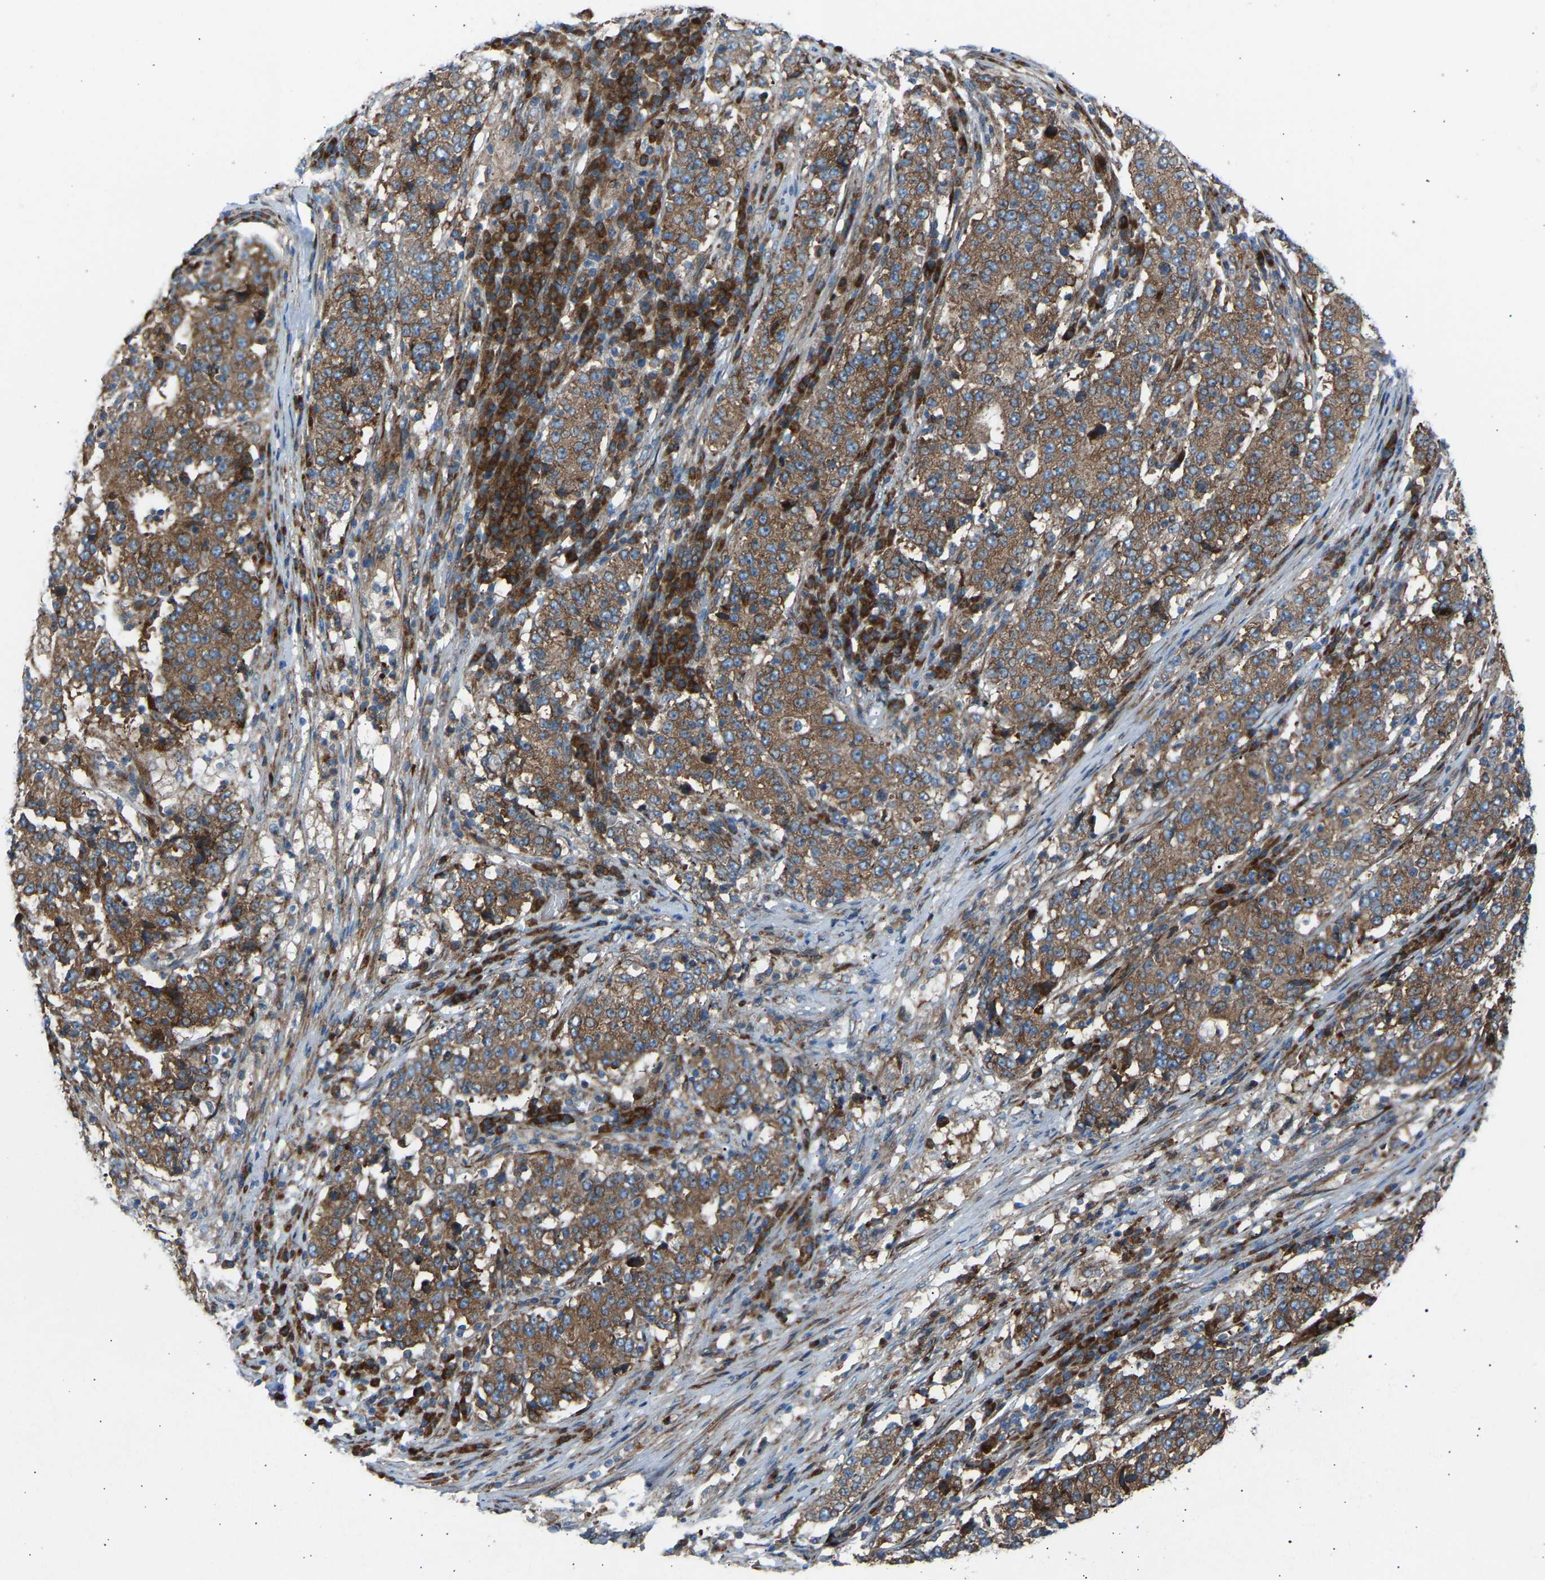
{"staining": {"intensity": "moderate", "quantity": ">75%", "location": "cytoplasmic/membranous"}, "tissue": "stomach cancer", "cell_type": "Tumor cells", "image_type": "cancer", "snomed": [{"axis": "morphology", "description": "Adenocarcinoma, NOS"}, {"axis": "topography", "description": "Stomach"}], "caption": "Tumor cells reveal moderate cytoplasmic/membranous positivity in approximately >75% of cells in stomach cancer.", "gene": "VPS41", "patient": {"sex": "male", "age": 59}}